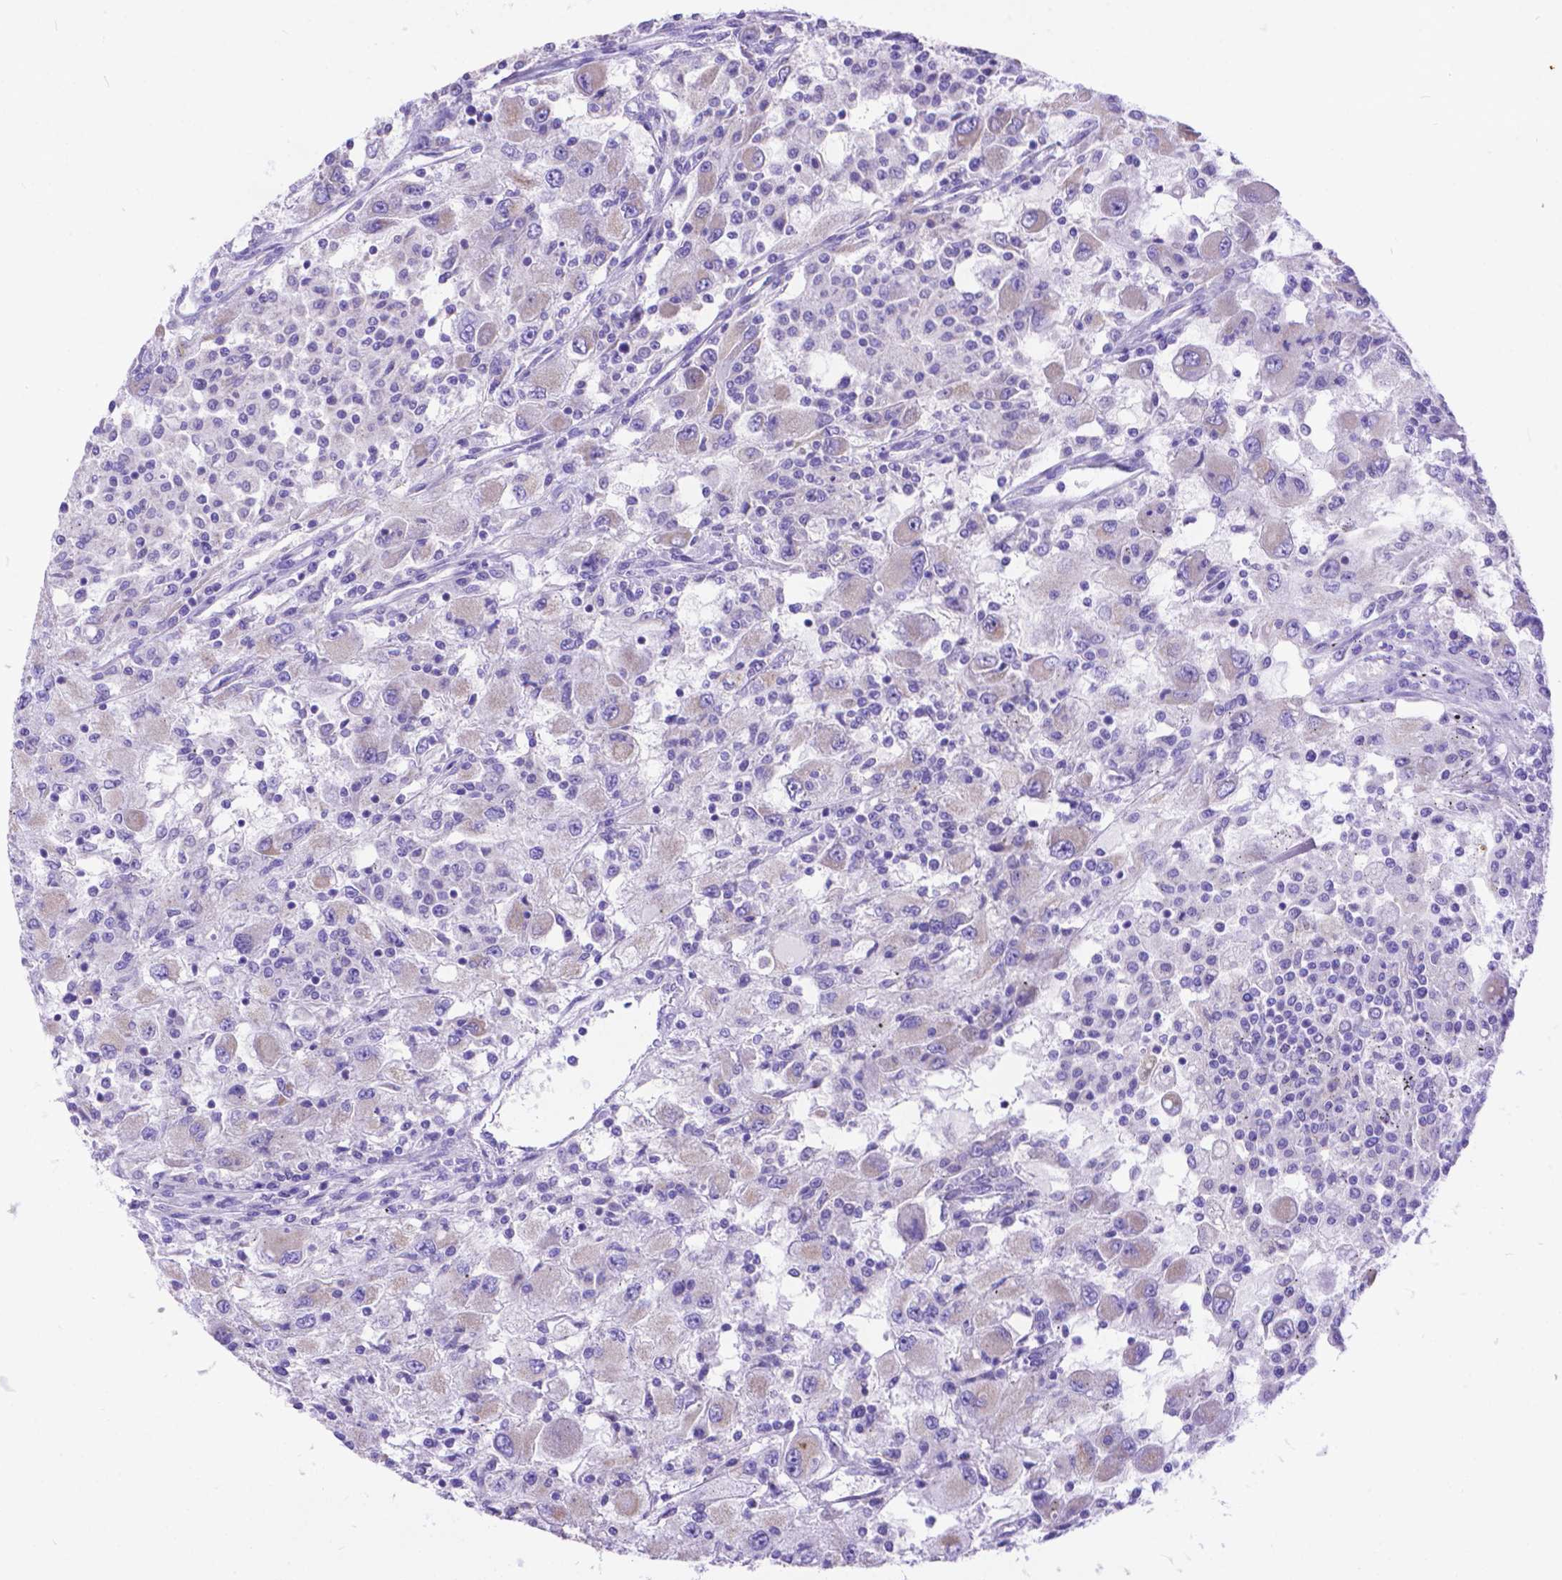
{"staining": {"intensity": "weak", "quantity": "<25%", "location": "cytoplasmic/membranous"}, "tissue": "renal cancer", "cell_type": "Tumor cells", "image_type": "cancer", "snomed": [{"axis": "morphology", "description": "Adenocarcinoma, NOS"}, {"axis": "topography", "description": "Kidney"}], "caption": "Histopathology image shows no significant protein staining in tumor cells of renal adenocarcinoma.", "gene": "DHRS2", "patient": {"sex": "female", "age": 67}}